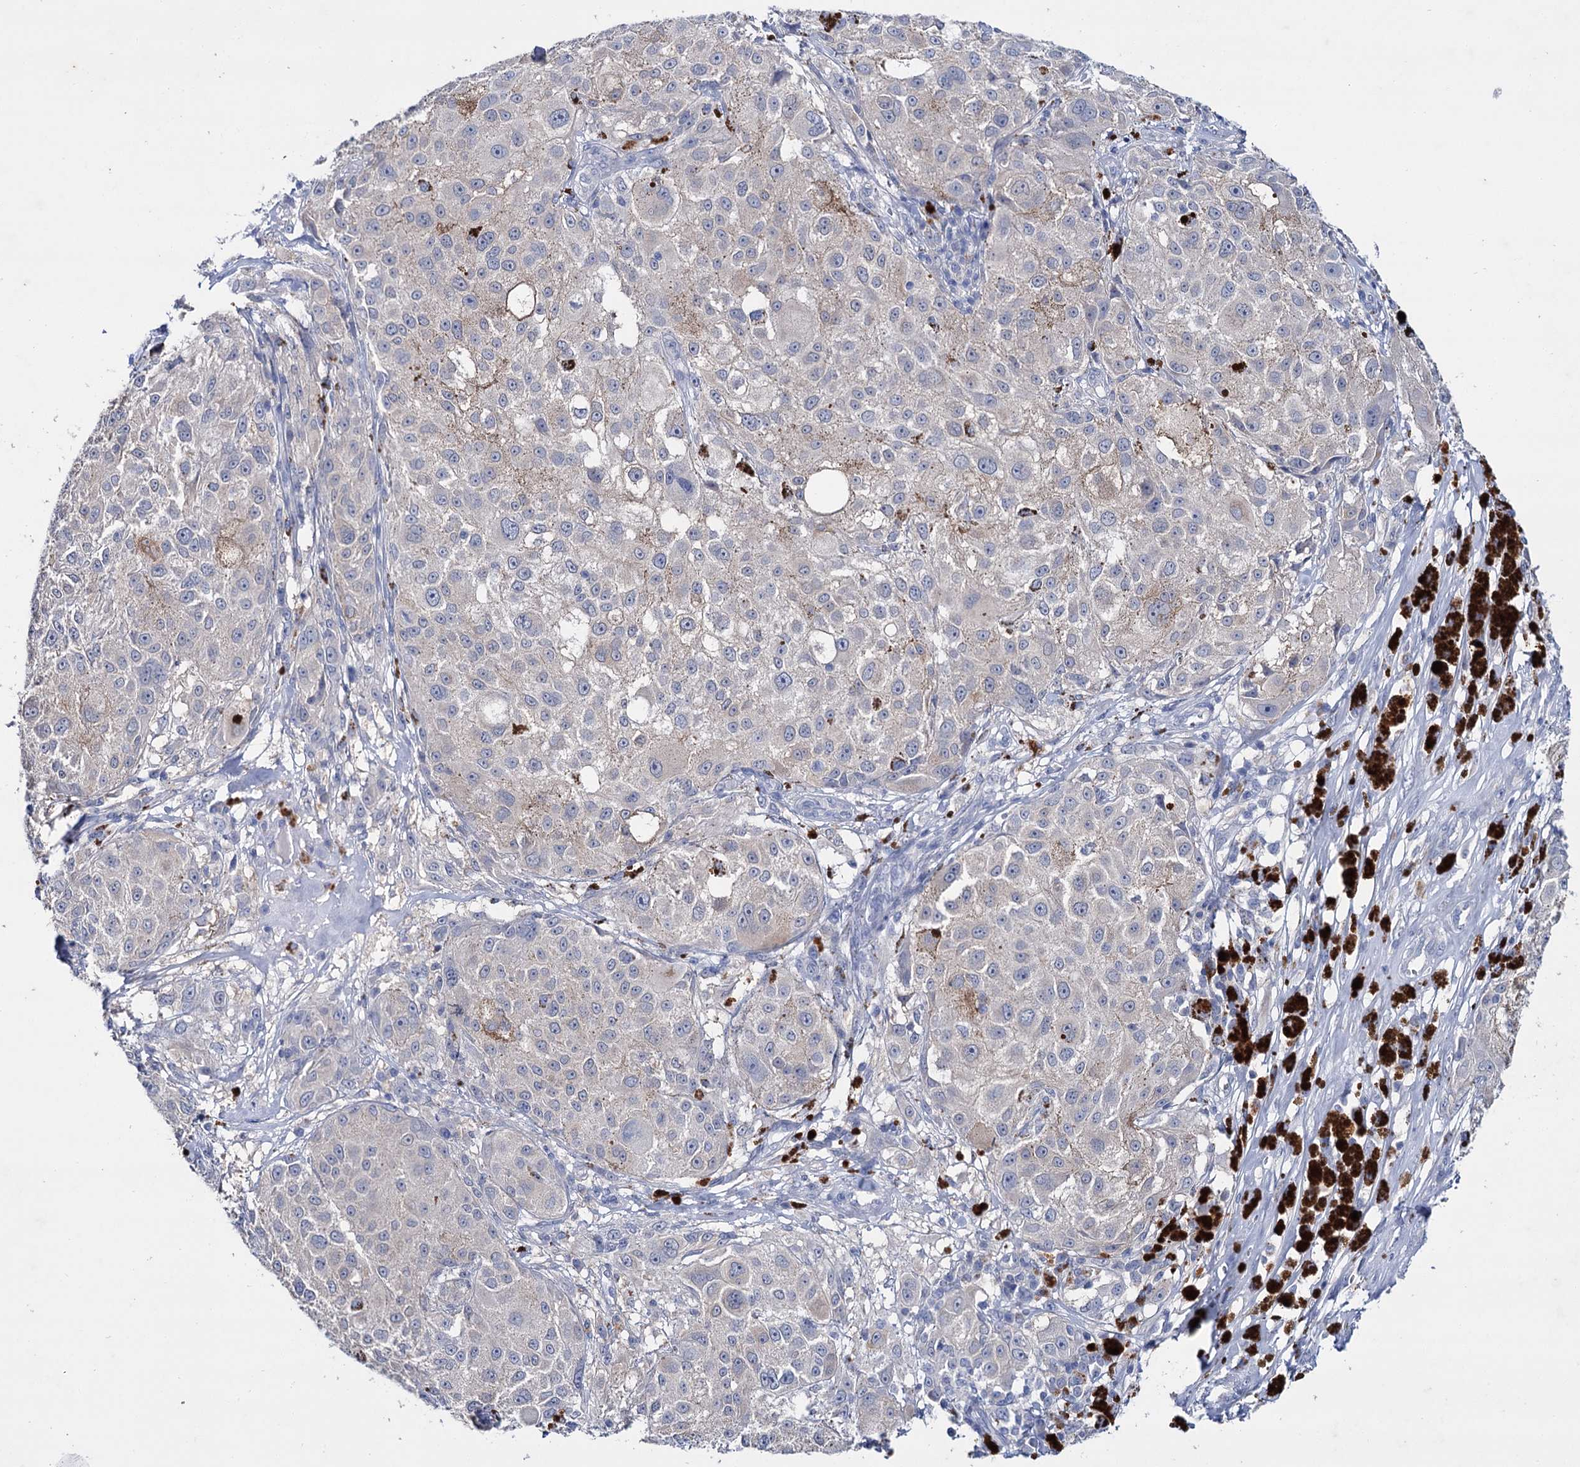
{"staining": {"intensity": "negative", "quantity": "none", "location": "none"}, "tissue": "melanoma", "cell_type": "Tumor cells", "image_type": "cancer", "snomed": [{"axis": "morphology", "description": "Necrosis, NOS"}, {"axis": "morphology", "description": "Malignant melanoma, NOS"}, {"axis": "topography", "description": "Skin"}], "caption": "The immunohistochemistry micrograph has no significant staining in tumor cells of malignant melanoma tissue.", "gene": "LYZL4", "patient": {"sex": "female", "age": 87}}